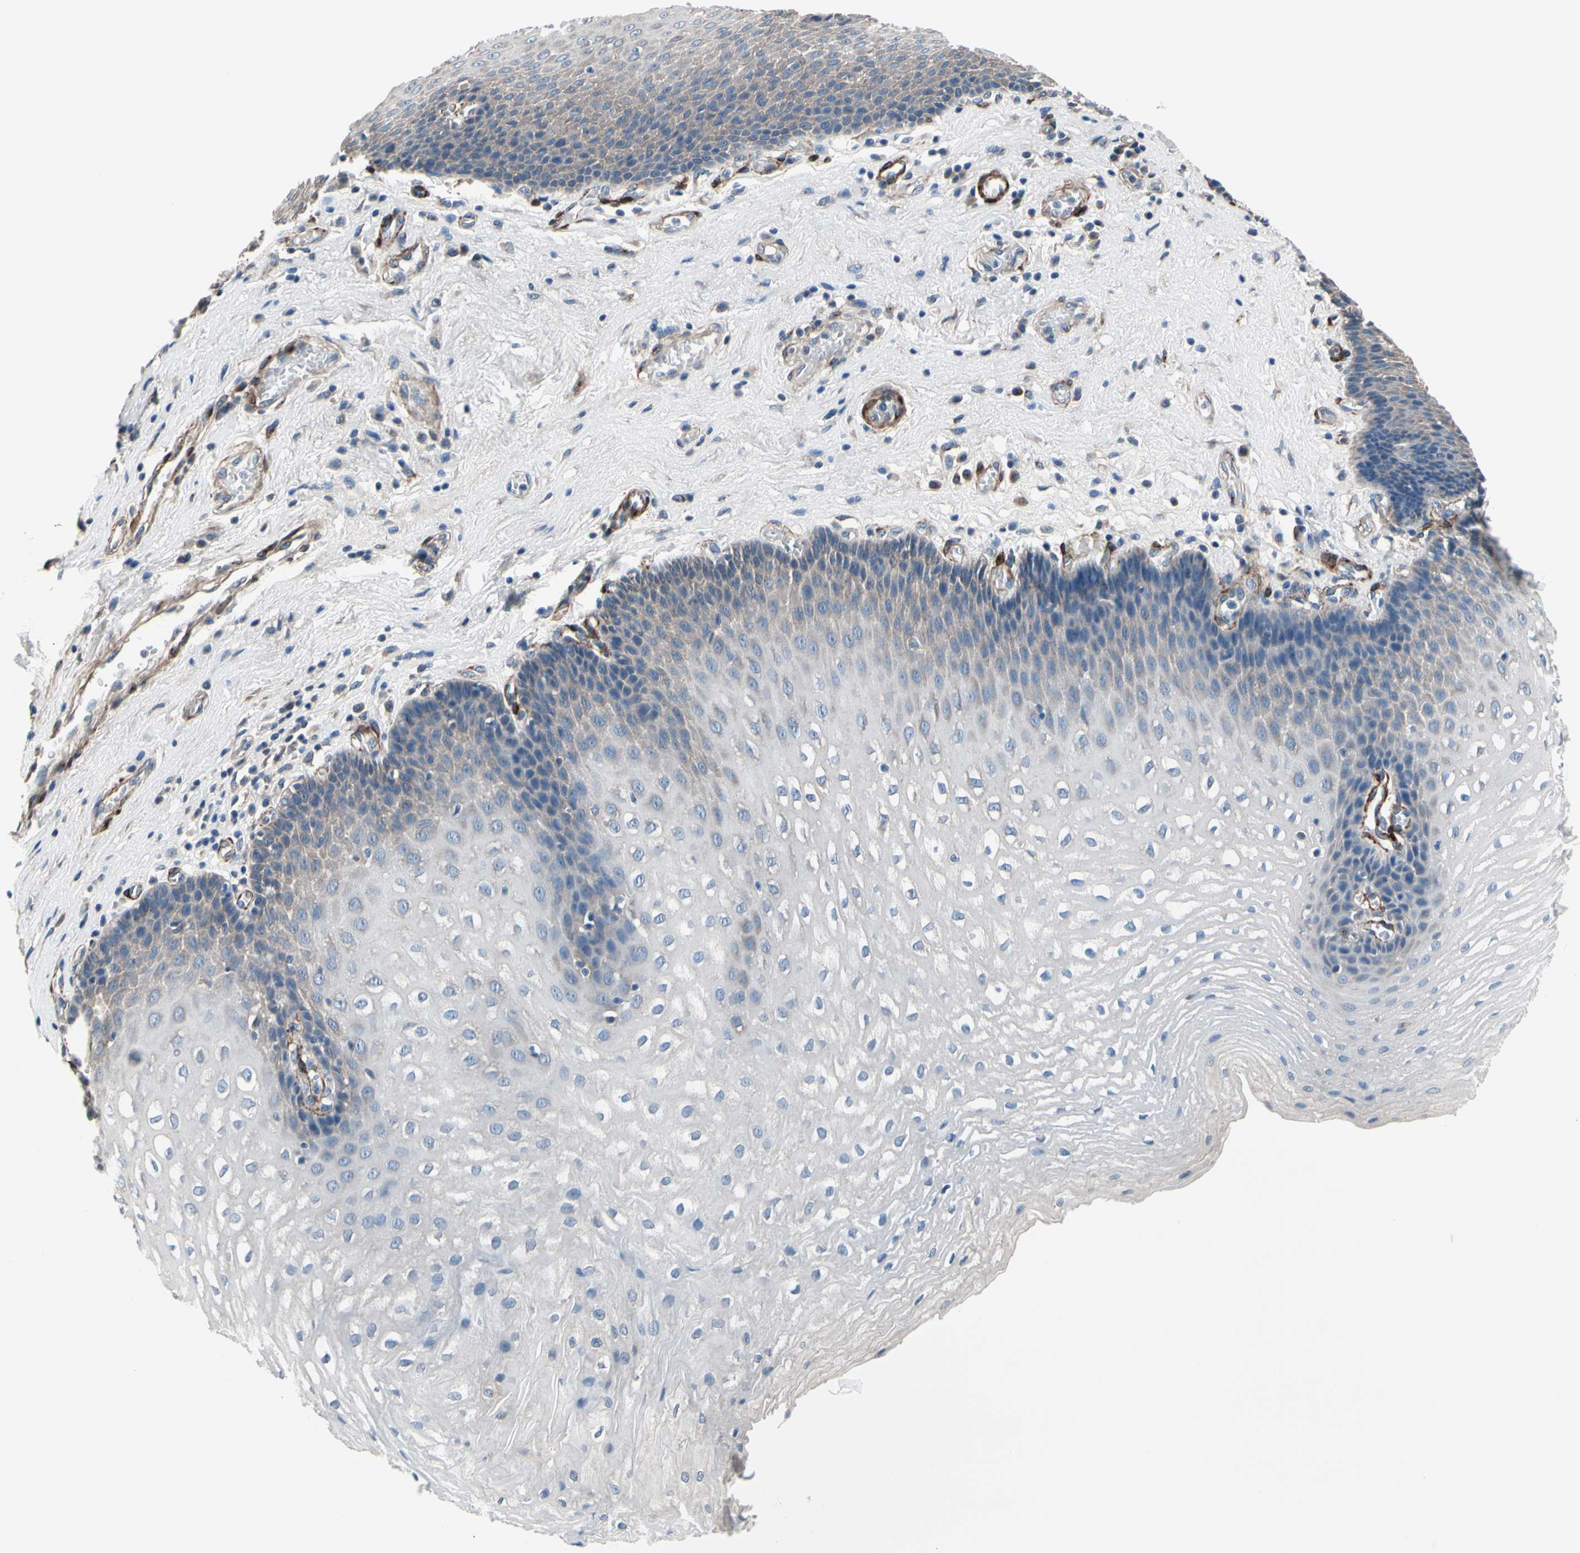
{"staining": {"intensity": "negative", "quantity": "none", "location": "none"}, "tissue": "esophagus", "cell_type": "Squamous epithelial cells", "image_type": "normal", "snomed": [{"axis": "morphology", "description": "Normal tissue, NOS"}, {"axis": "topography", "description": "Esophagus"}], "caption": "An IHC histopathology image of normal esophagus is shown. There is no staining in squamous epithelial cells of esophagus. (Brightfield microscopy of DAB (3,3'-diaminobenzidine) immunohistochemistry (IHC) at high magnification).", "gene": "PRKAR2B", "patient": {"sex": "male", "age": 48}}